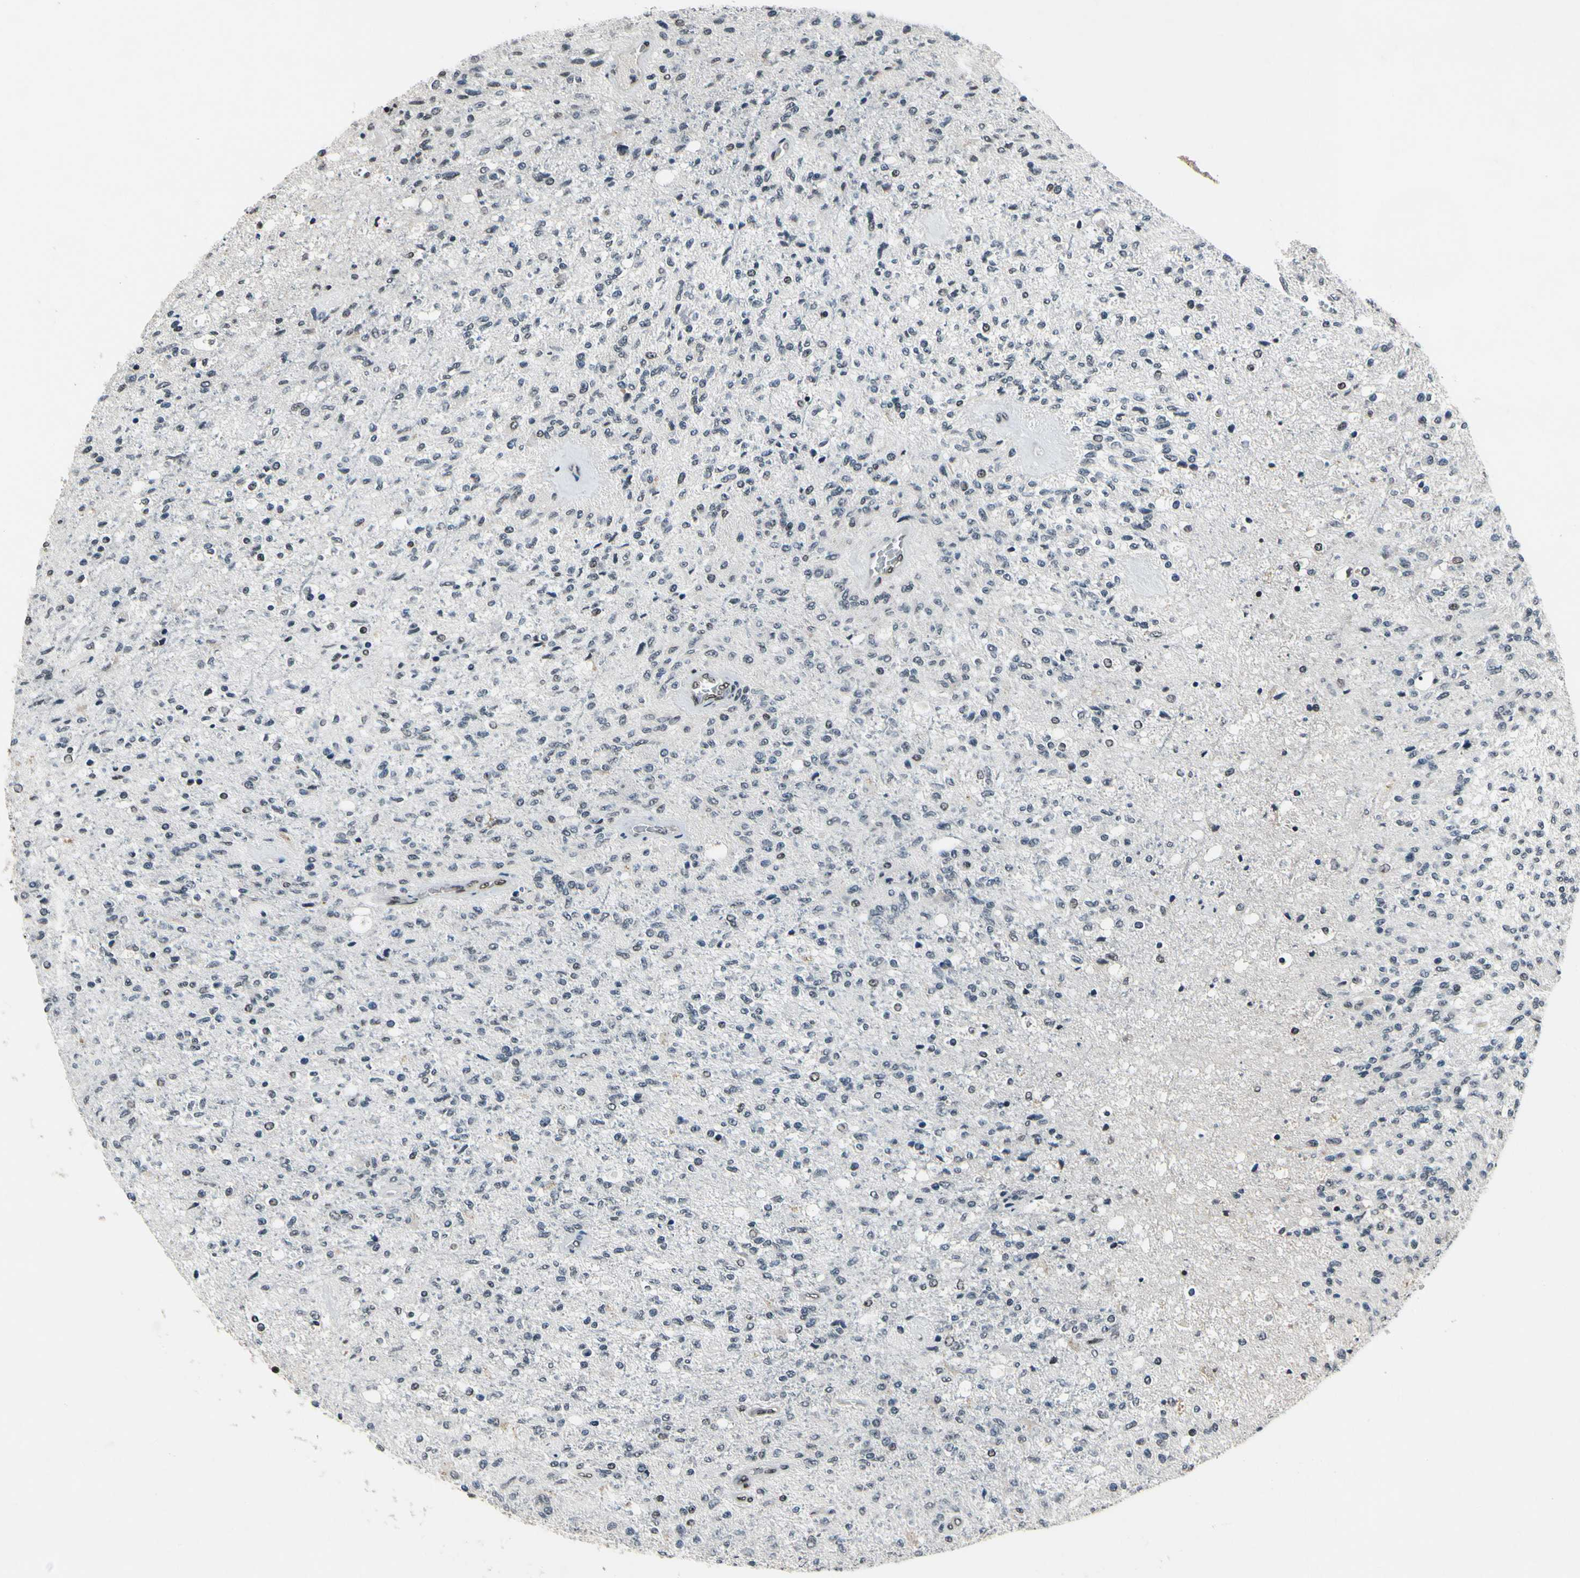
{"staining": {"intensity": "moderate", "quantity": "<25%", "location": "nuclear"}, "tissue": "glioma", "cell_type": "Tumor cells", "image_type": "cancer", "snomed": [{"axis": "morphology", "description": "Normal tissue, NOS"}, {"axis": "morphology", "description": "Glioma, malignant, High grade"}, {"axis": "topography", "description": "Cerebral cortex"}], "caption": "Protein analysis of malignant glioma (high-grade) tissue demonstrates moderate nuclear expression in about <25% of tumor cells.", "gene": "RECQL", "patient": {"sex": "male", "age": 77}}